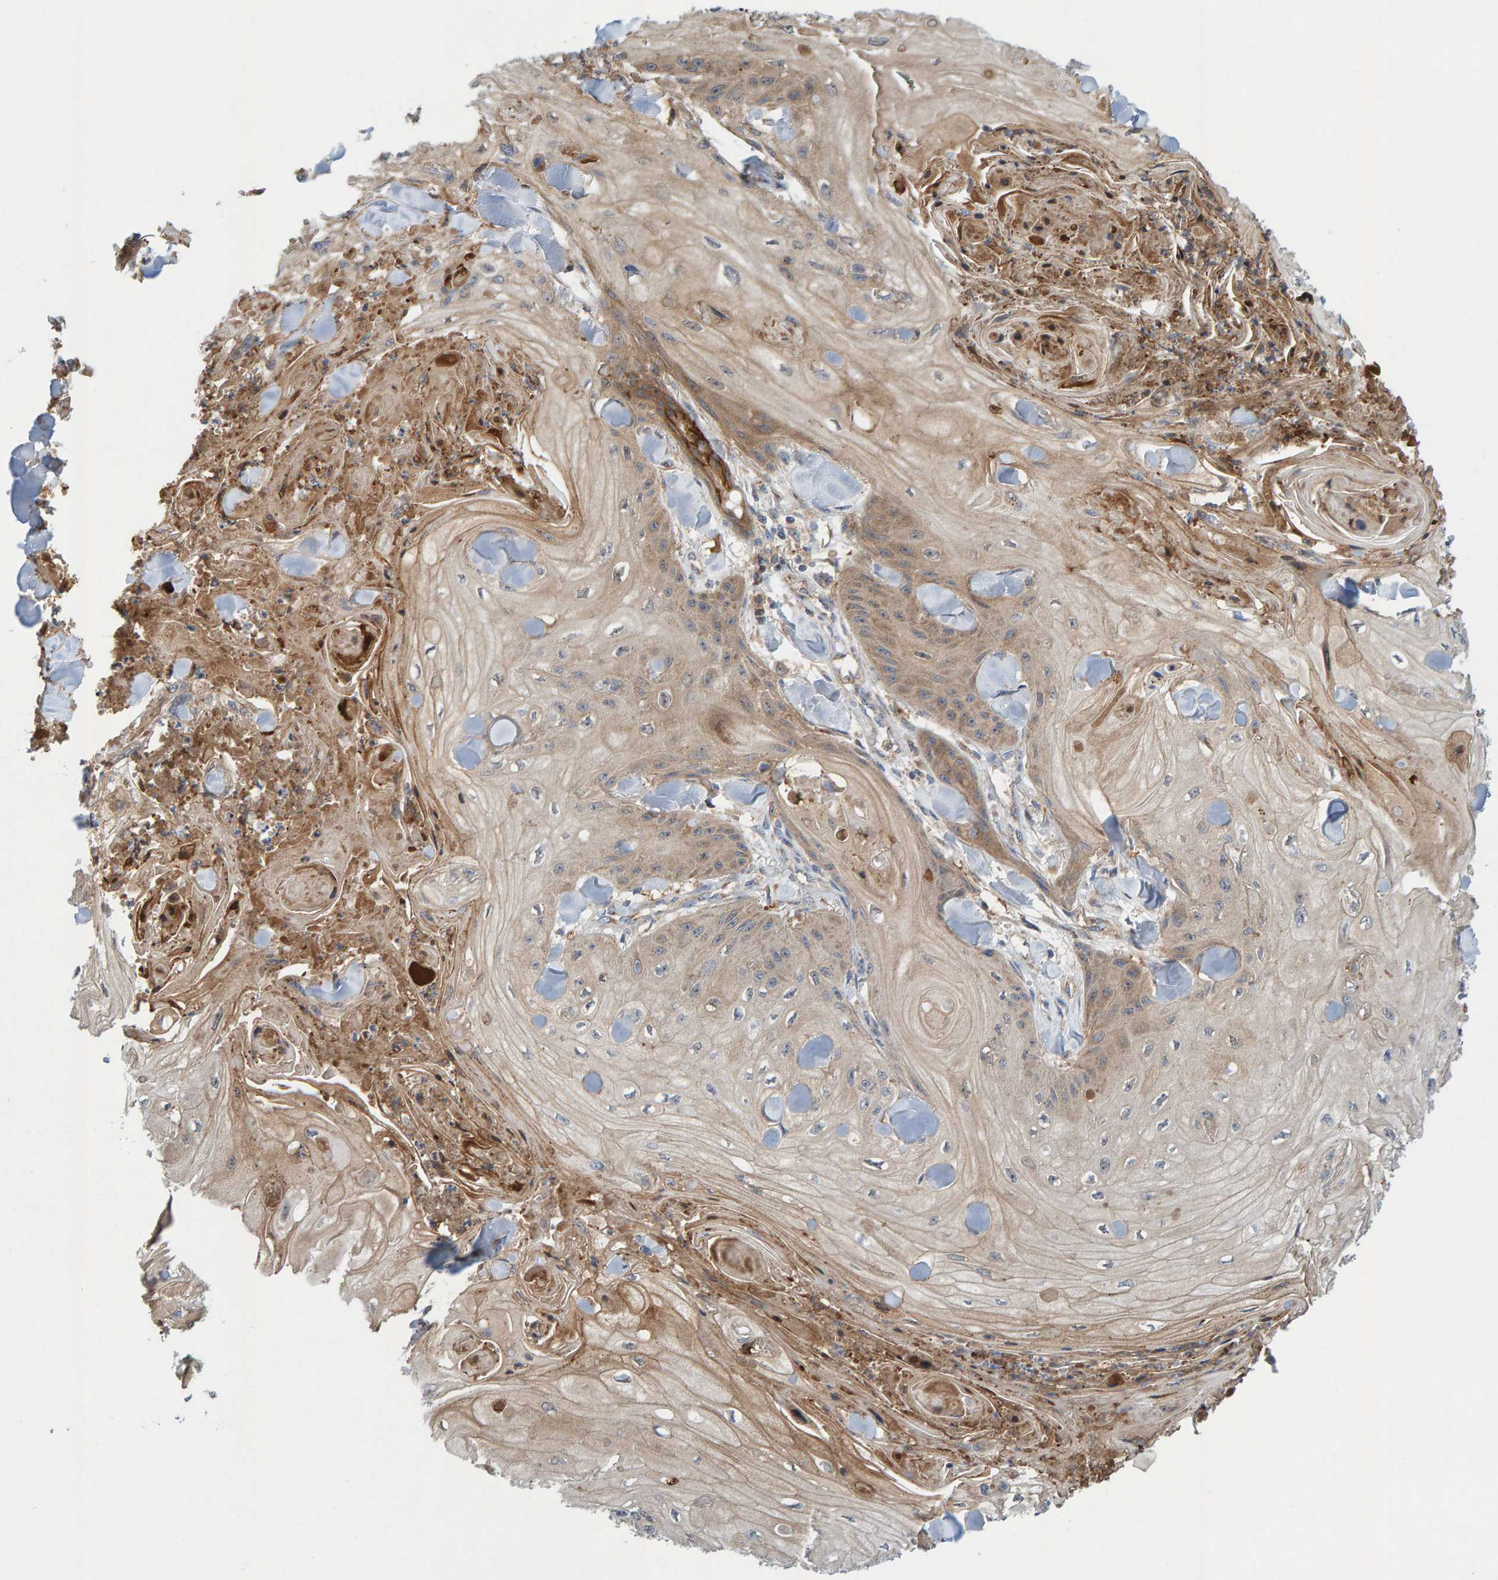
{"staining": {"intensity": "weak", "quantity": ">75%", "location": "cytoplasmic/membranous"}, "tissue": "skin cancer", "cell_type": "Tumor cells", "image_type": "cancer", "snomed": [{"axis": "morphology", "description": "Squamous cell carcinoma, NOS"}, {"axis": "topography", "description": "Skin"}], "caption": "IHC image of squamous cell carcinoma (skin) stained for a protein (brown), which demonstrates low levels of weak cytoplasmic/membranous staining in approximately >75% of tumor cells.", "gene": "KIAA0753", "patient": {"sex": "male", "age": 74}}